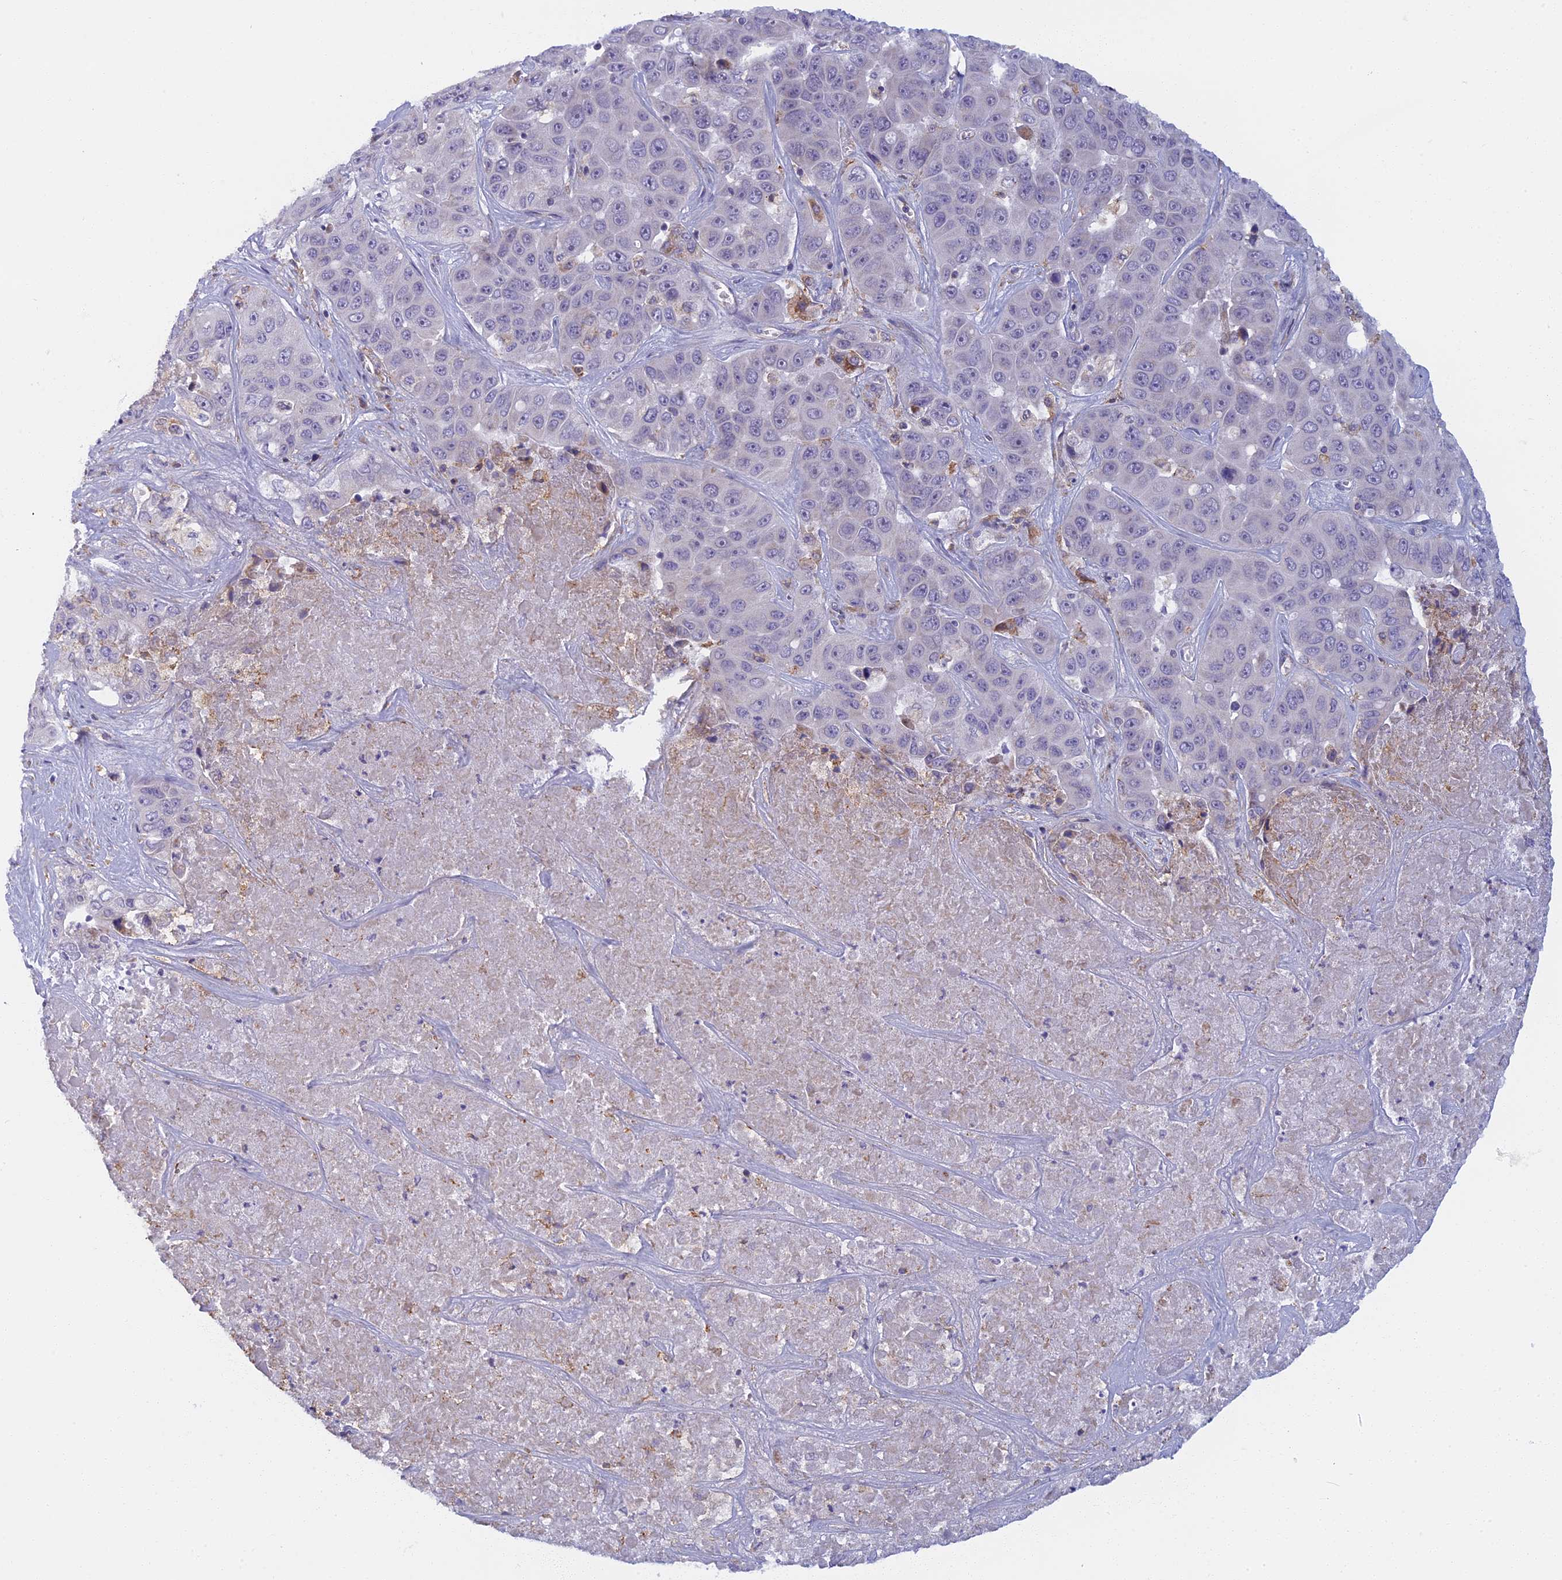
{"staining": {"intensity": "negative", "quantity": "none", "location": "none"}, "tissue": "liver cancer", "cell_type": "Tumor cells", "image_type": "cancer", "snomed": [{"axis": "morphology", "description": "Cholangiocarcinoma"}, {"axis": "topography", "description": "Liver"}], "caption": "DAB (3,3'-diaminobenzidine) immunohistochemical staining of liver cholangiocarcinoma exhibits no significant expression in tumor cells.", "gene": "DDX51", "patient": {"sex": "female", "age": 52}}